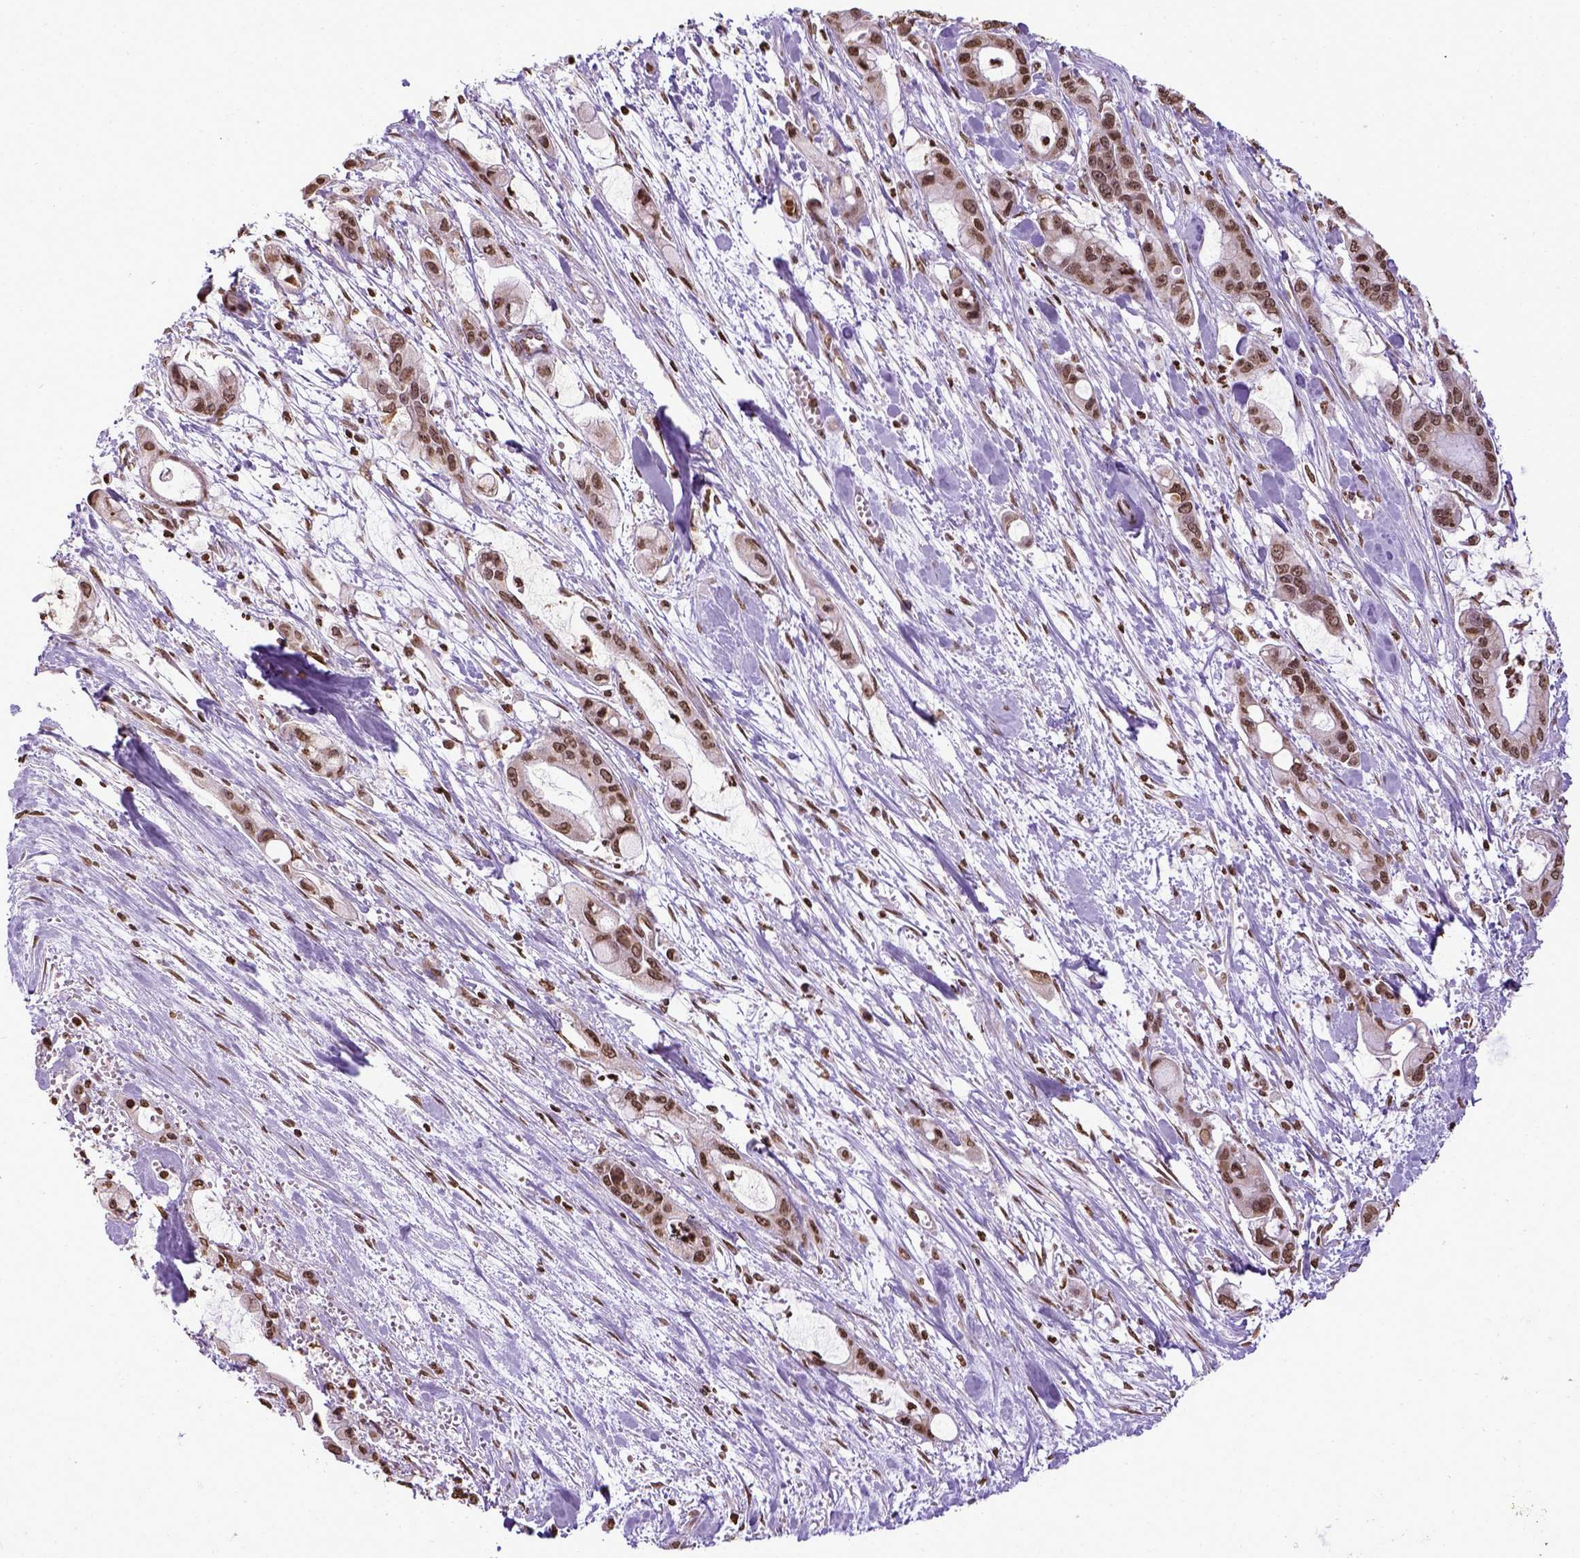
{"staining": {"intensity": "moderate", "quantity": ">75%", "location": "nuclear"}, "tissue": "pancreatic cancer", "cell_type": "Tumor cells", "image_type": "cancer", "snomed": [{"axis": "morphology", "description": "Adenocarcinoma, NOS"}, {"axis": "topography", "description": "Pancreas"}], "caption": "Brown immunohistochemical staining in pancreatic cancer reveals moderate nuclear staining in approximately >75% of tumor cells.", "gene": "ZNF75D", "patient": {"sex": "male", "age": 48}}